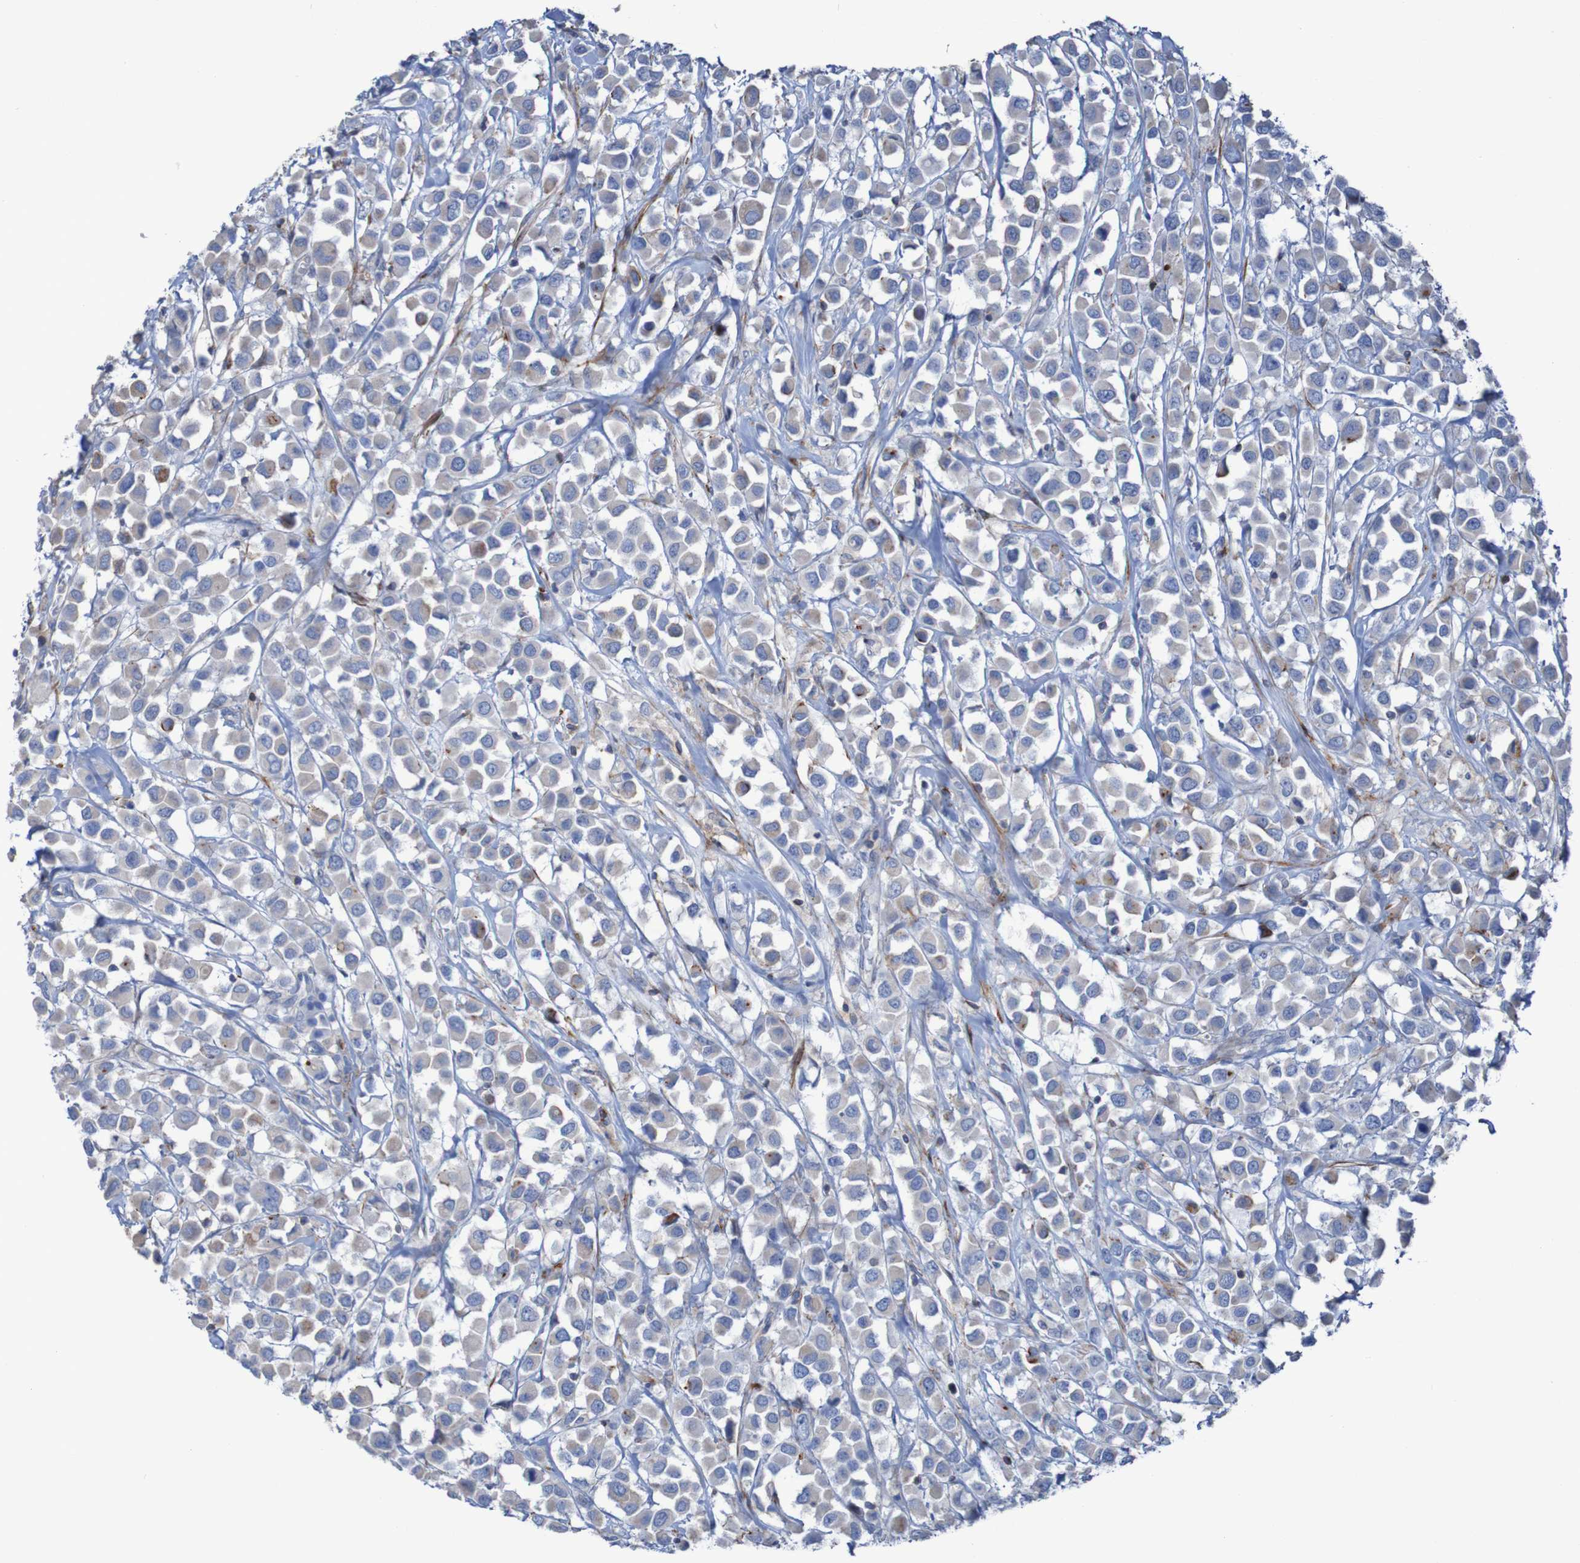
{"staining": {"intensity": "weak", "quantity": "<25%", "location": "cytoplasmic/membranous"}, "tissue": "breast cancer", "cell_type": "Tumor cells", "image_type": "cancer", "snomed": [{"axis": "morphology", "description": "Duct carcinoma"}, {"axis": "topography", "description": "Breast"}], "caption": "The histopathology image demonstrates no staining of tumor cells in breast infiltrating ductal carcinoma.", "gene": "RNF182", "patient": {"sex": "female", "age": 61}}